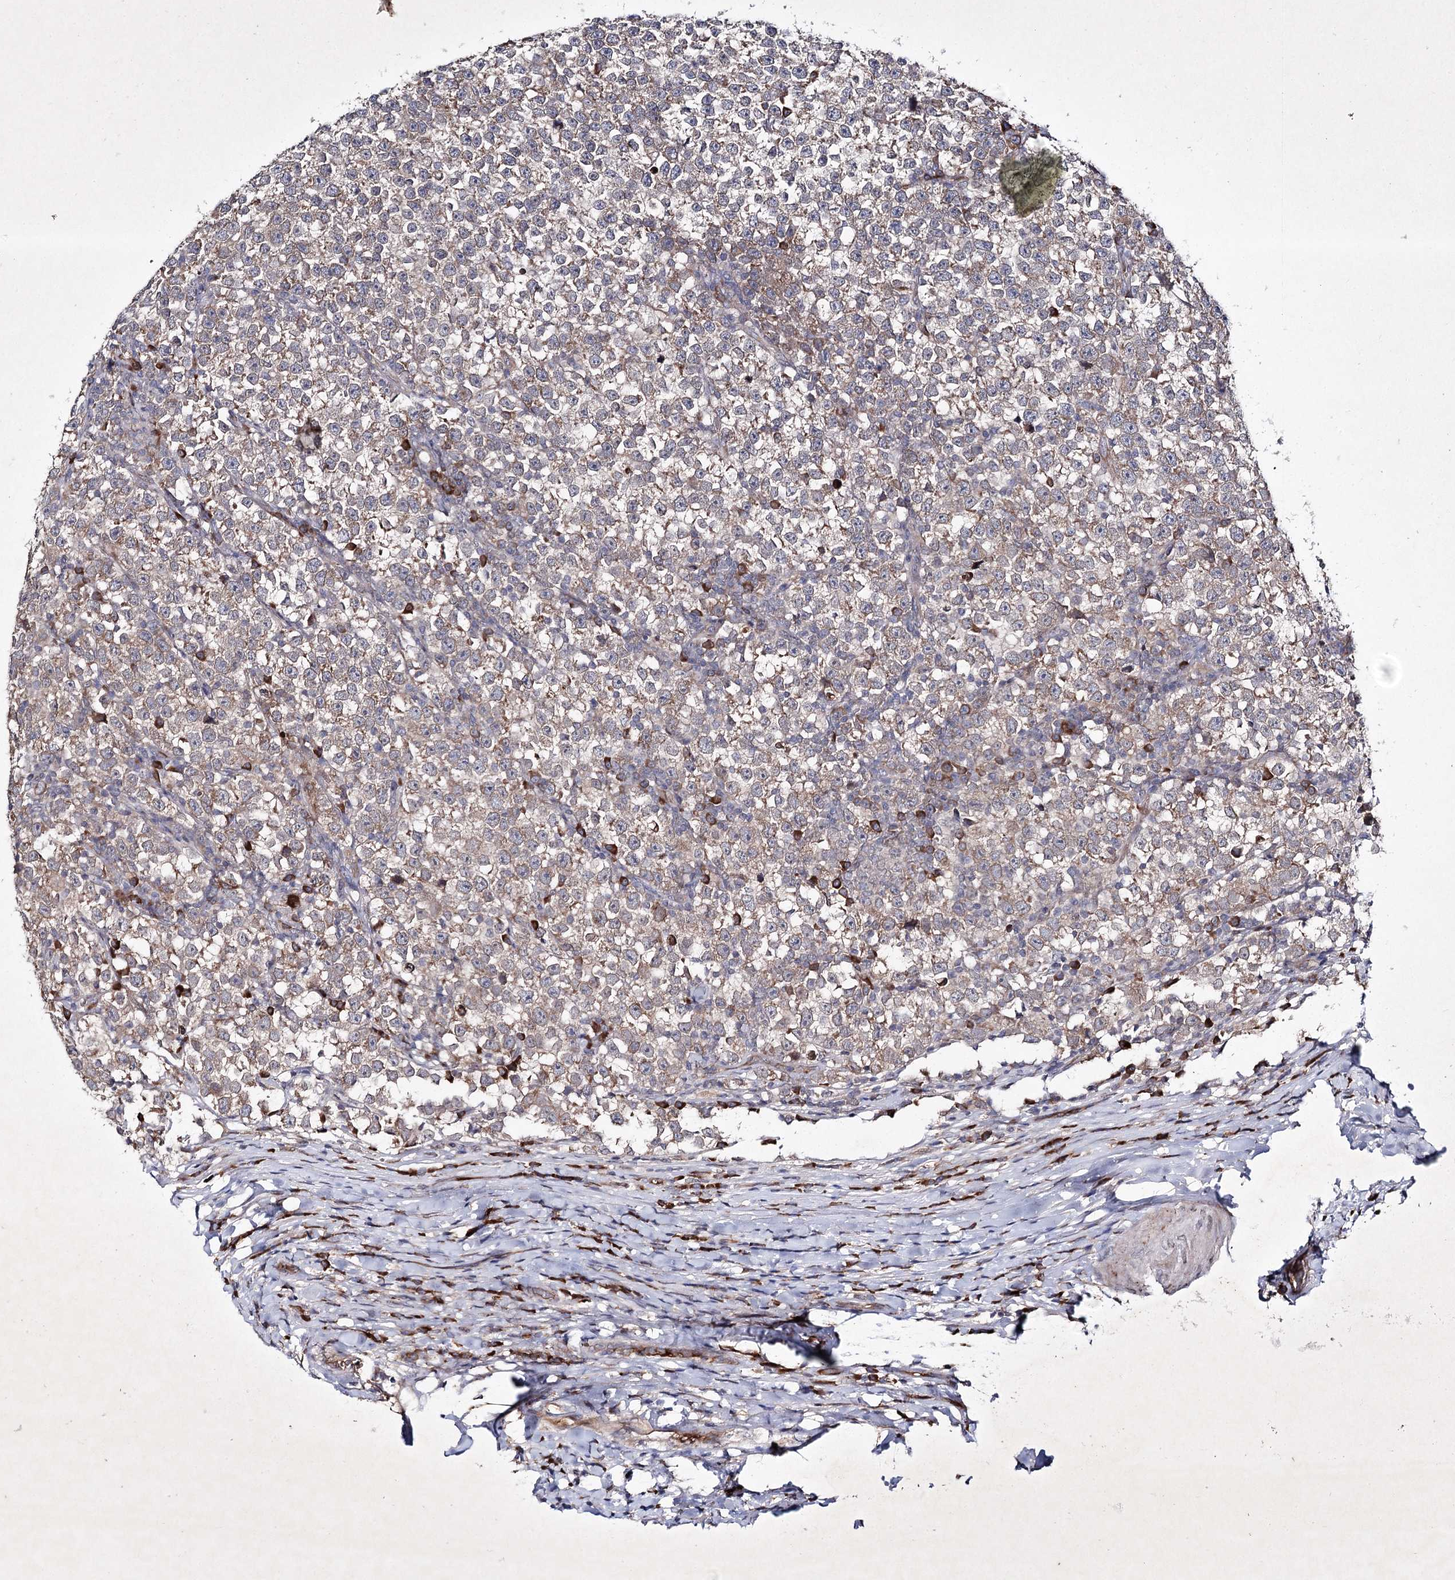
{"staining": {"intensity": "weak", "quantity": "25%-75%", "location": "cytoplasmic/membranous"}, "tissue": "testis cancer", "cell_type": "Tumor cells", "image_type": "cancer", "snomed": [{"axis": "morphology", "description": "Normal tissue, NOS"}, {"axis": "morphology", "description": "Seminoma, NOS"}, {"axis": "topography", "description": "Testis"}], "caption": "Tumor cells display low levels of weak cytoplasmic/membranous staining in approximately 25%-75% of cells in human testis cancer (seminoma).", "gene": "ALG9", "patient": {"sex": "male", "age": 43}}